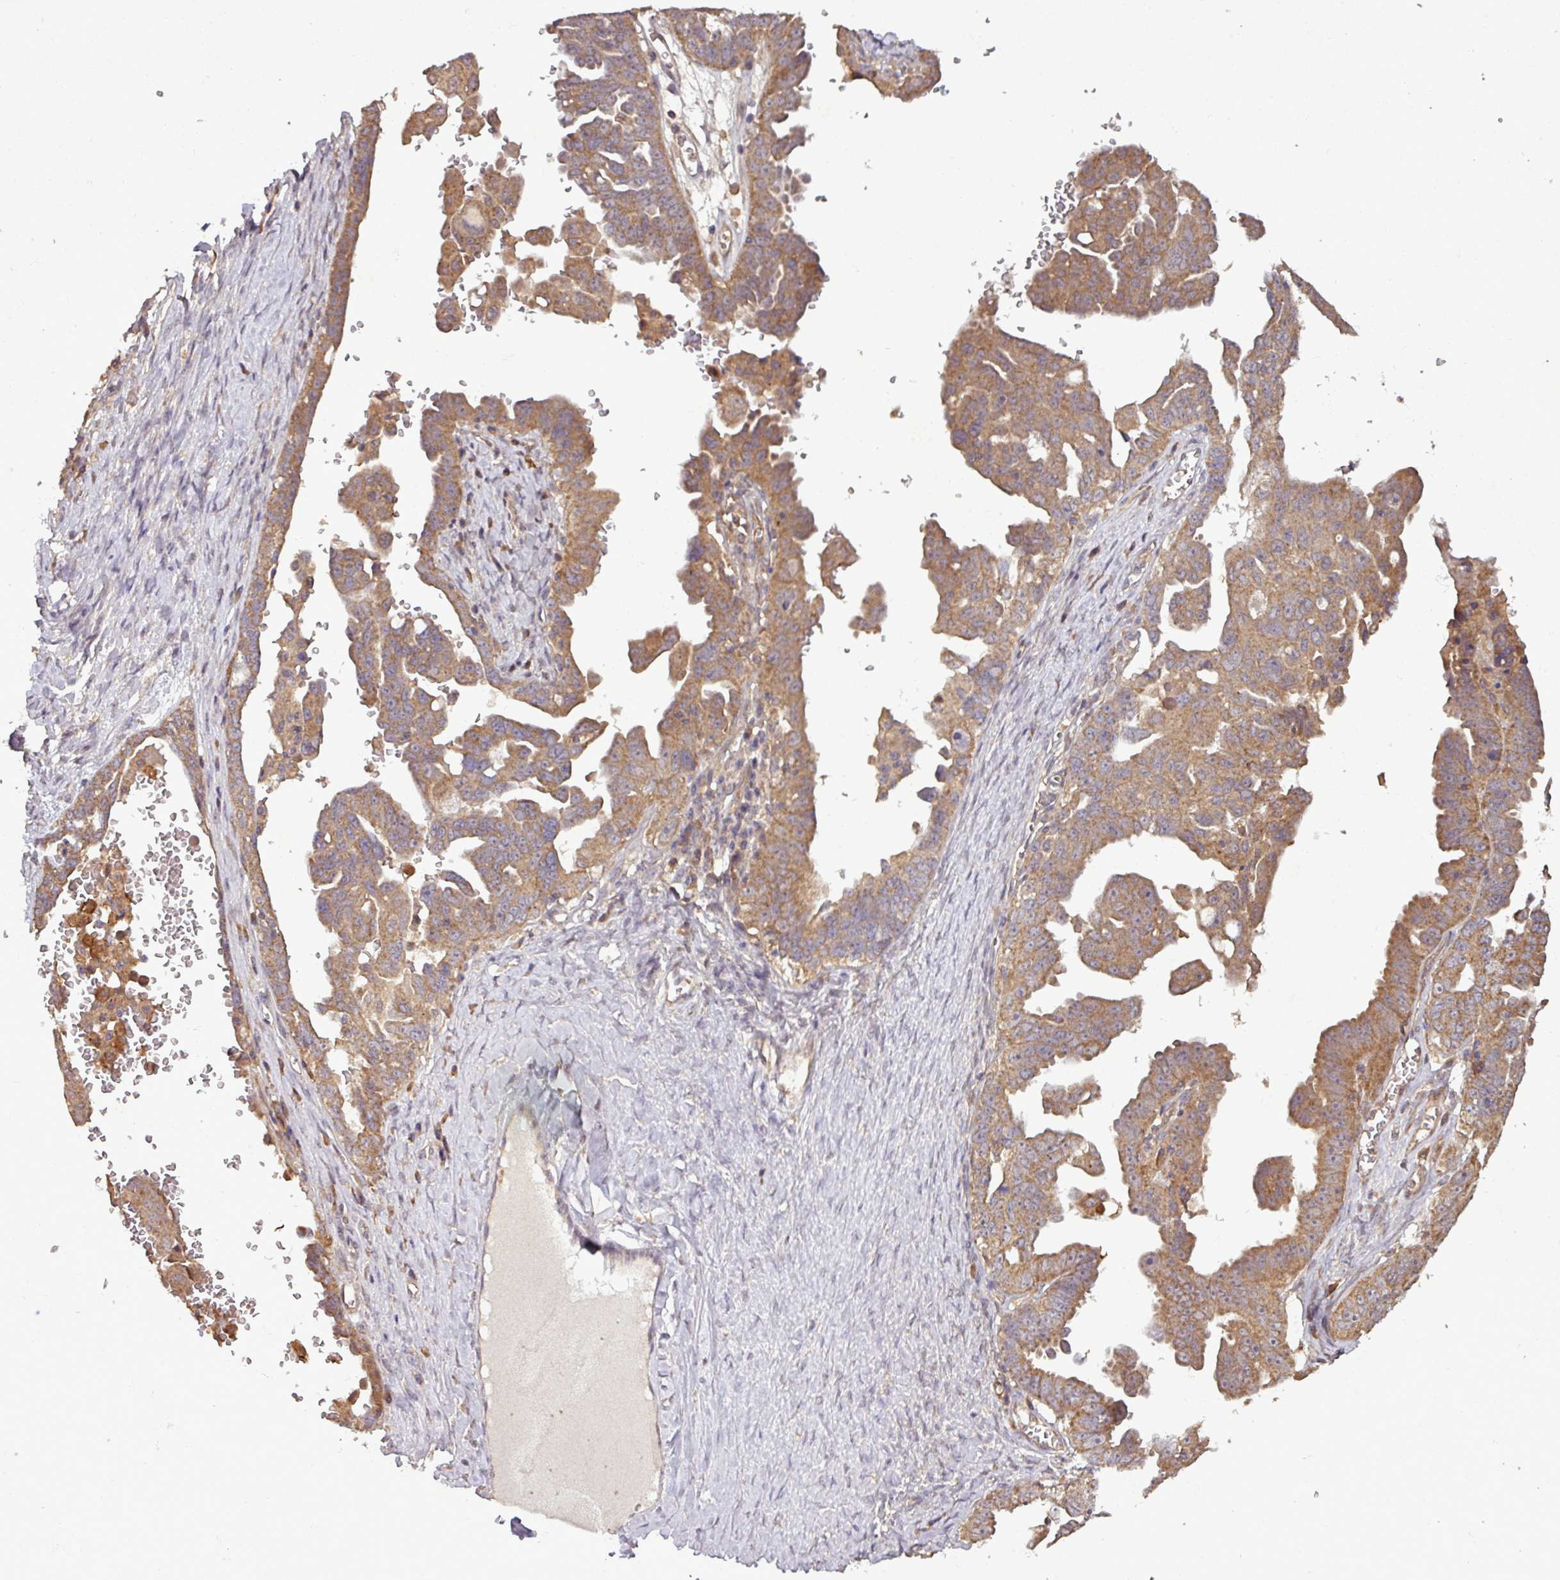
{"staining": {"intensity": "moderate", "quantity": ">75%", "location": "cytoplasmic/membranous"}, "tissue": "ovarian cancer", "cell_type": "Tumor cells", "image_type": "cancer", "snomed": [{"axis": "morphology", "description": "Carcinoma, endometroid"}, {"axis": "topography", "description": "Ovary"}], "caption": "High-magnification brightfield microscopy of ovarian endometroid carcinoma stained with DAB (brown) and counterstained with hematoxylin (blue). tumor cells exhibit moderate cytoplasmic/membranous staining is seen in about>75% of cells.", "gene": "NT5C3A", "patient": {"sex": "female", "age": 62}}